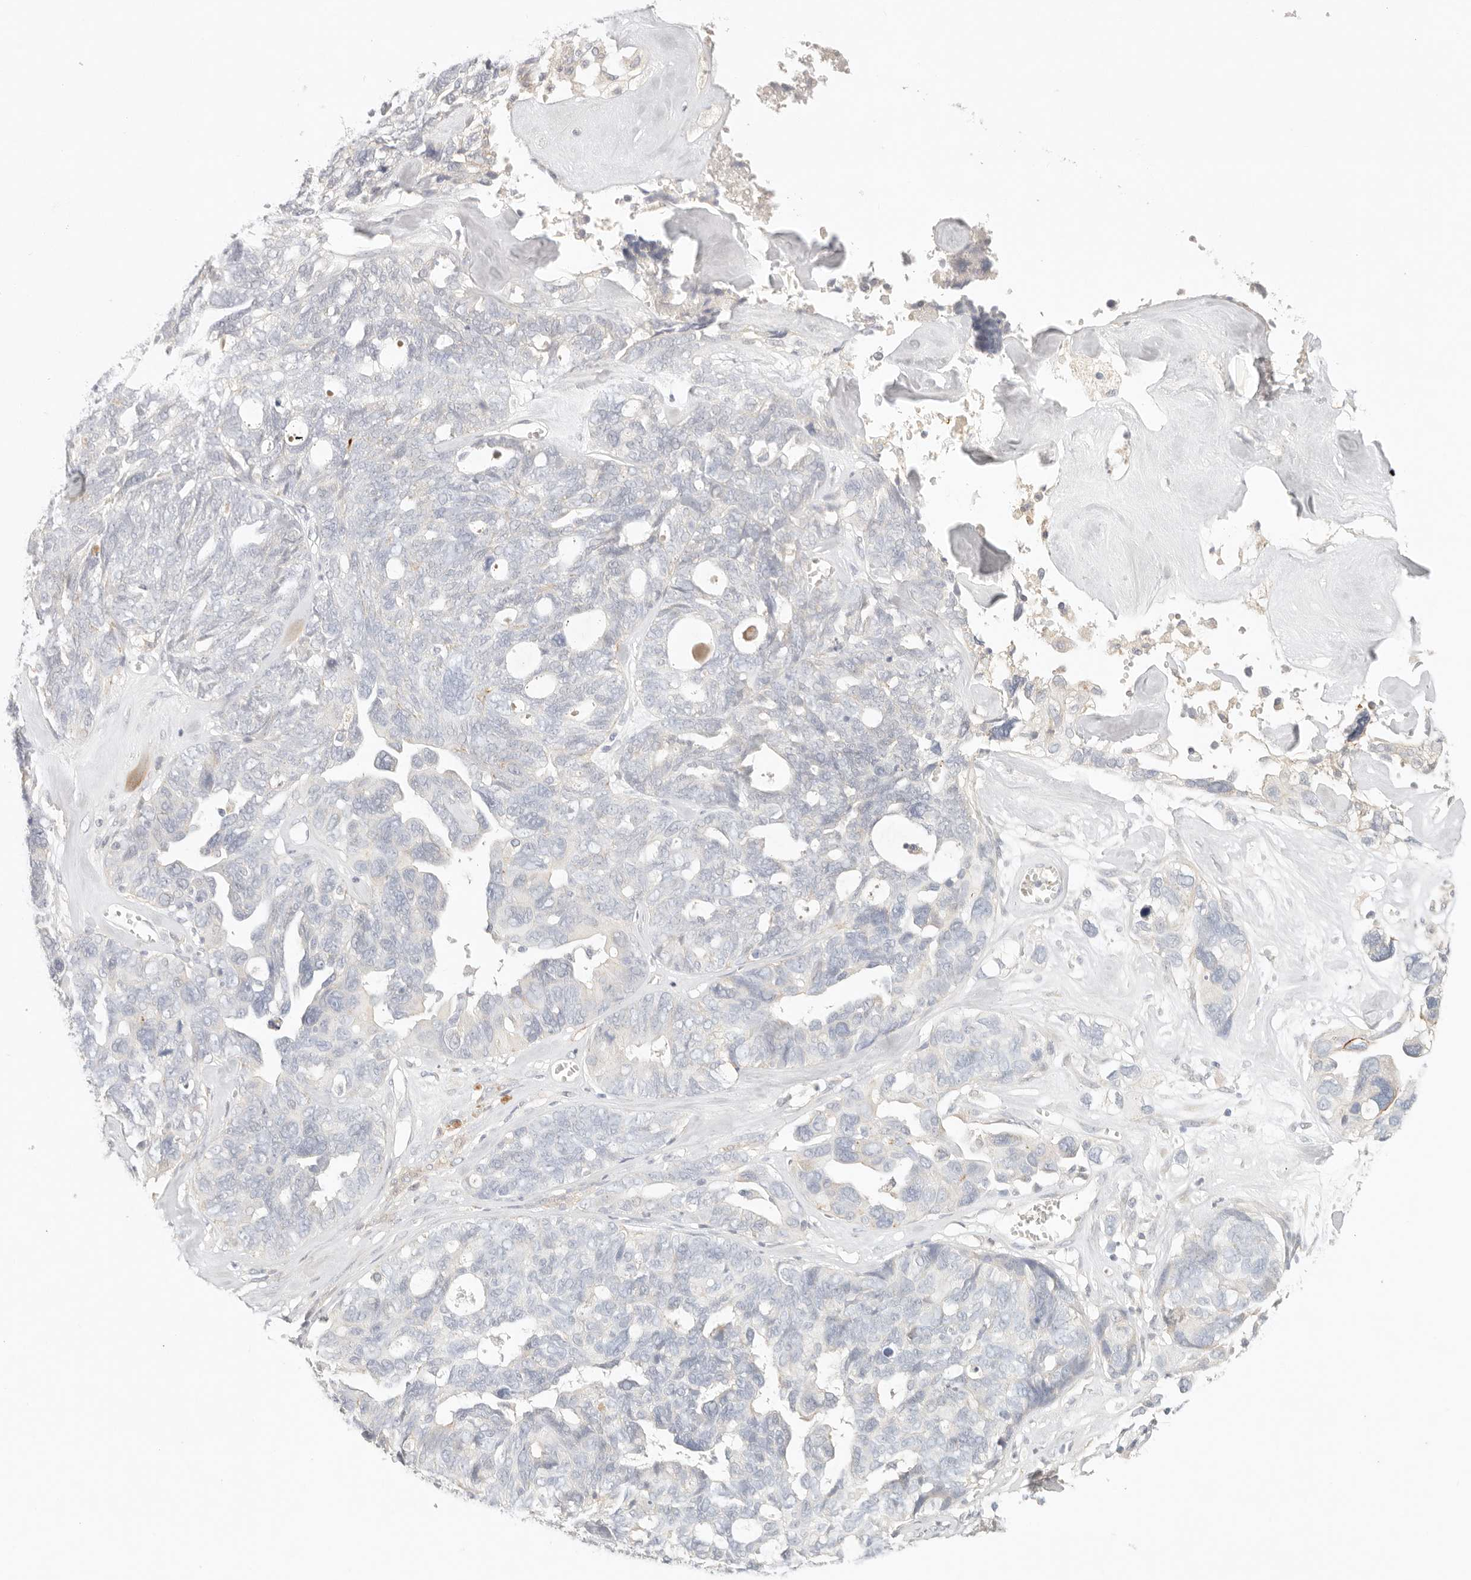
{"staining": {"intensity": "negative", "quantity": "none", "location": "none"}, "tissue": "ovarian cancer", "cell_type": "Tumor cells", "image_type": "cancer", "snomed": [{"axis": "morphology", "description": "Cystadenocarcinoma, serous, NOS"}, {"axis": "topography", "description": "Ovary"}], "caption": "Ovarian cancer was stained to show a protein in brown. There is no significant expression in tumor cells.", "gene": "CEP120", "patient": {"sex": "female", "age": 79}}